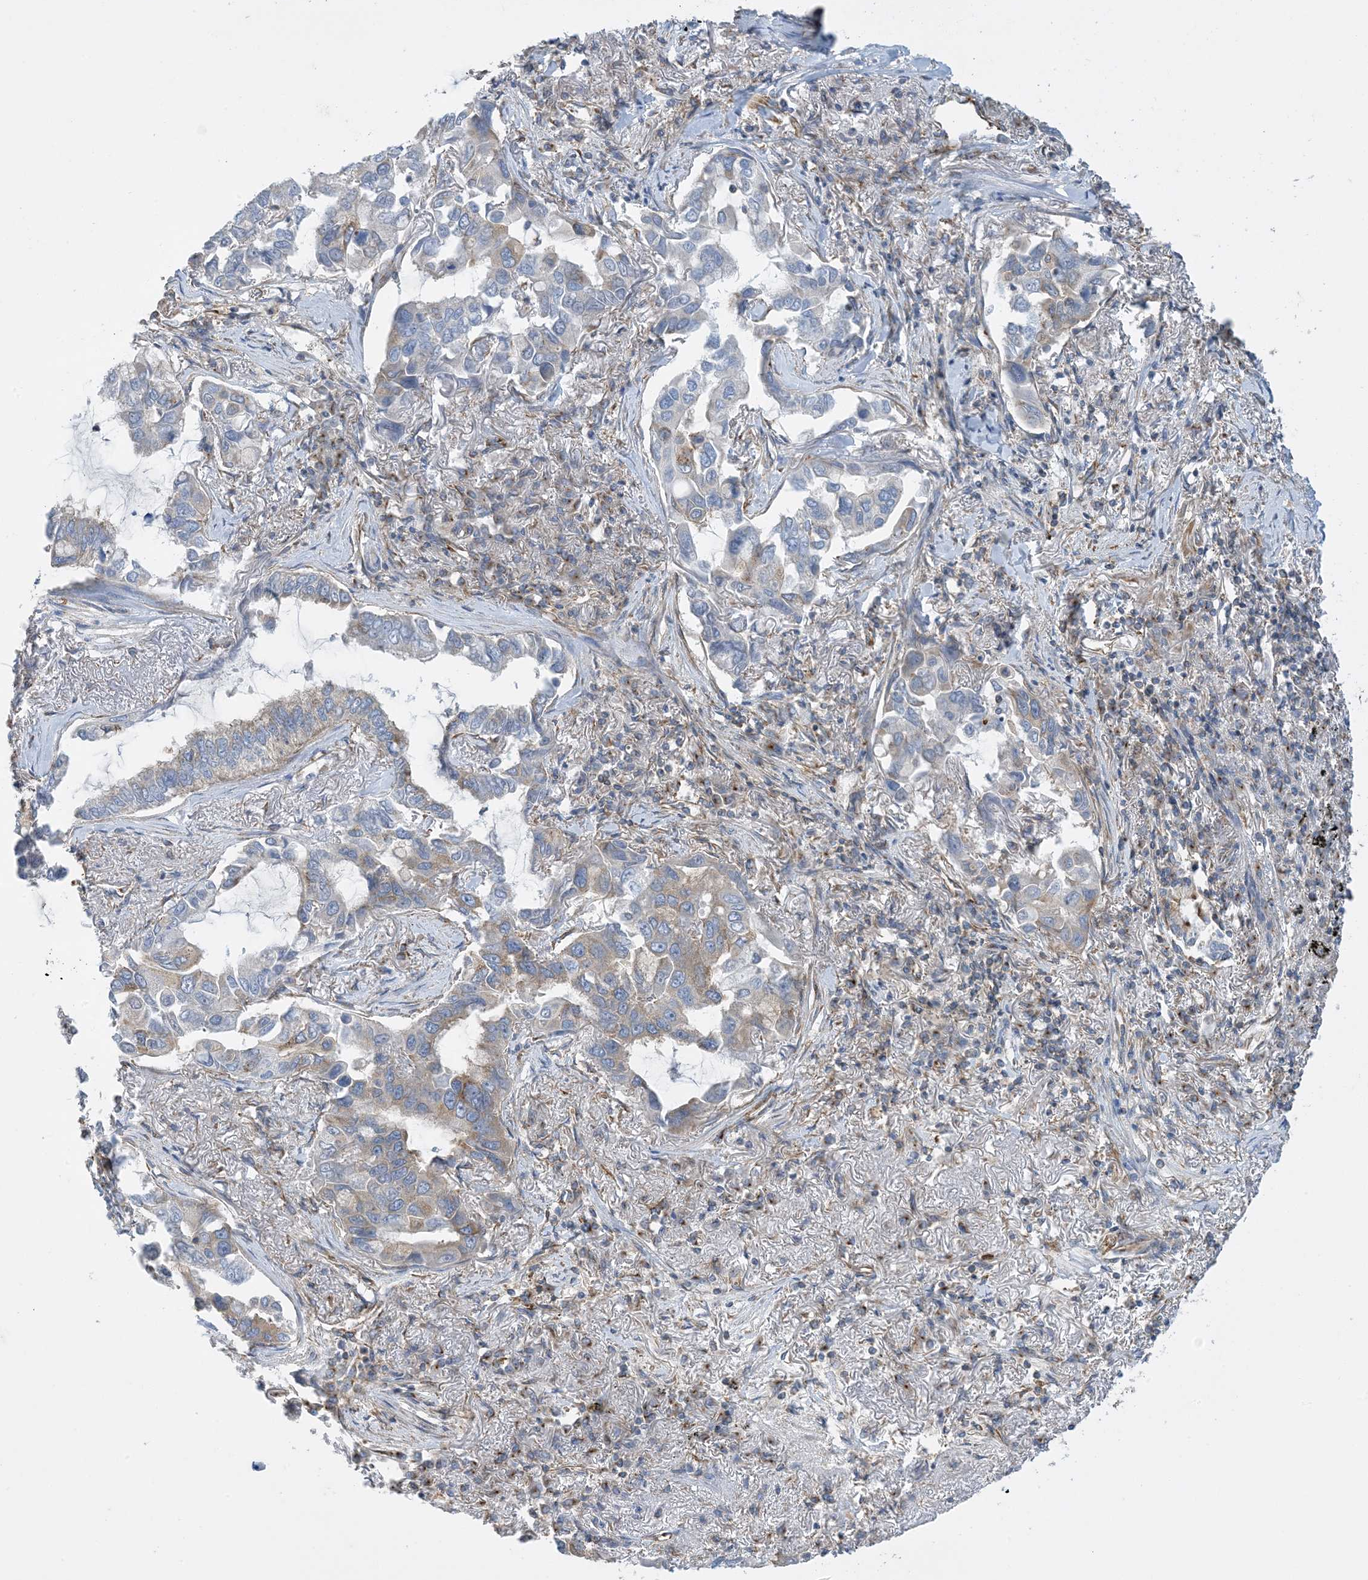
{"staining": {"intensity": "weak", "quantity": "<25%", "location": "cytoplasmic/membranous"}, "tissue": "lung cancer", "cell_type": "Tumor cells", "image_type": "cancer", "snomed": [{"axis": "morphology", "description": "Adenocarcinoma, NOS"}, {"axis": "topography", "description": "Lung"}], "caption": "A high-resolution histopathology image shows immunohistochemistry staining of lung cancer, which shows no significant staining in tumor cells. Nuclei are stained in blue.", "gene": "SIDT1", "patient": {"sex": "male", "age": 64}}